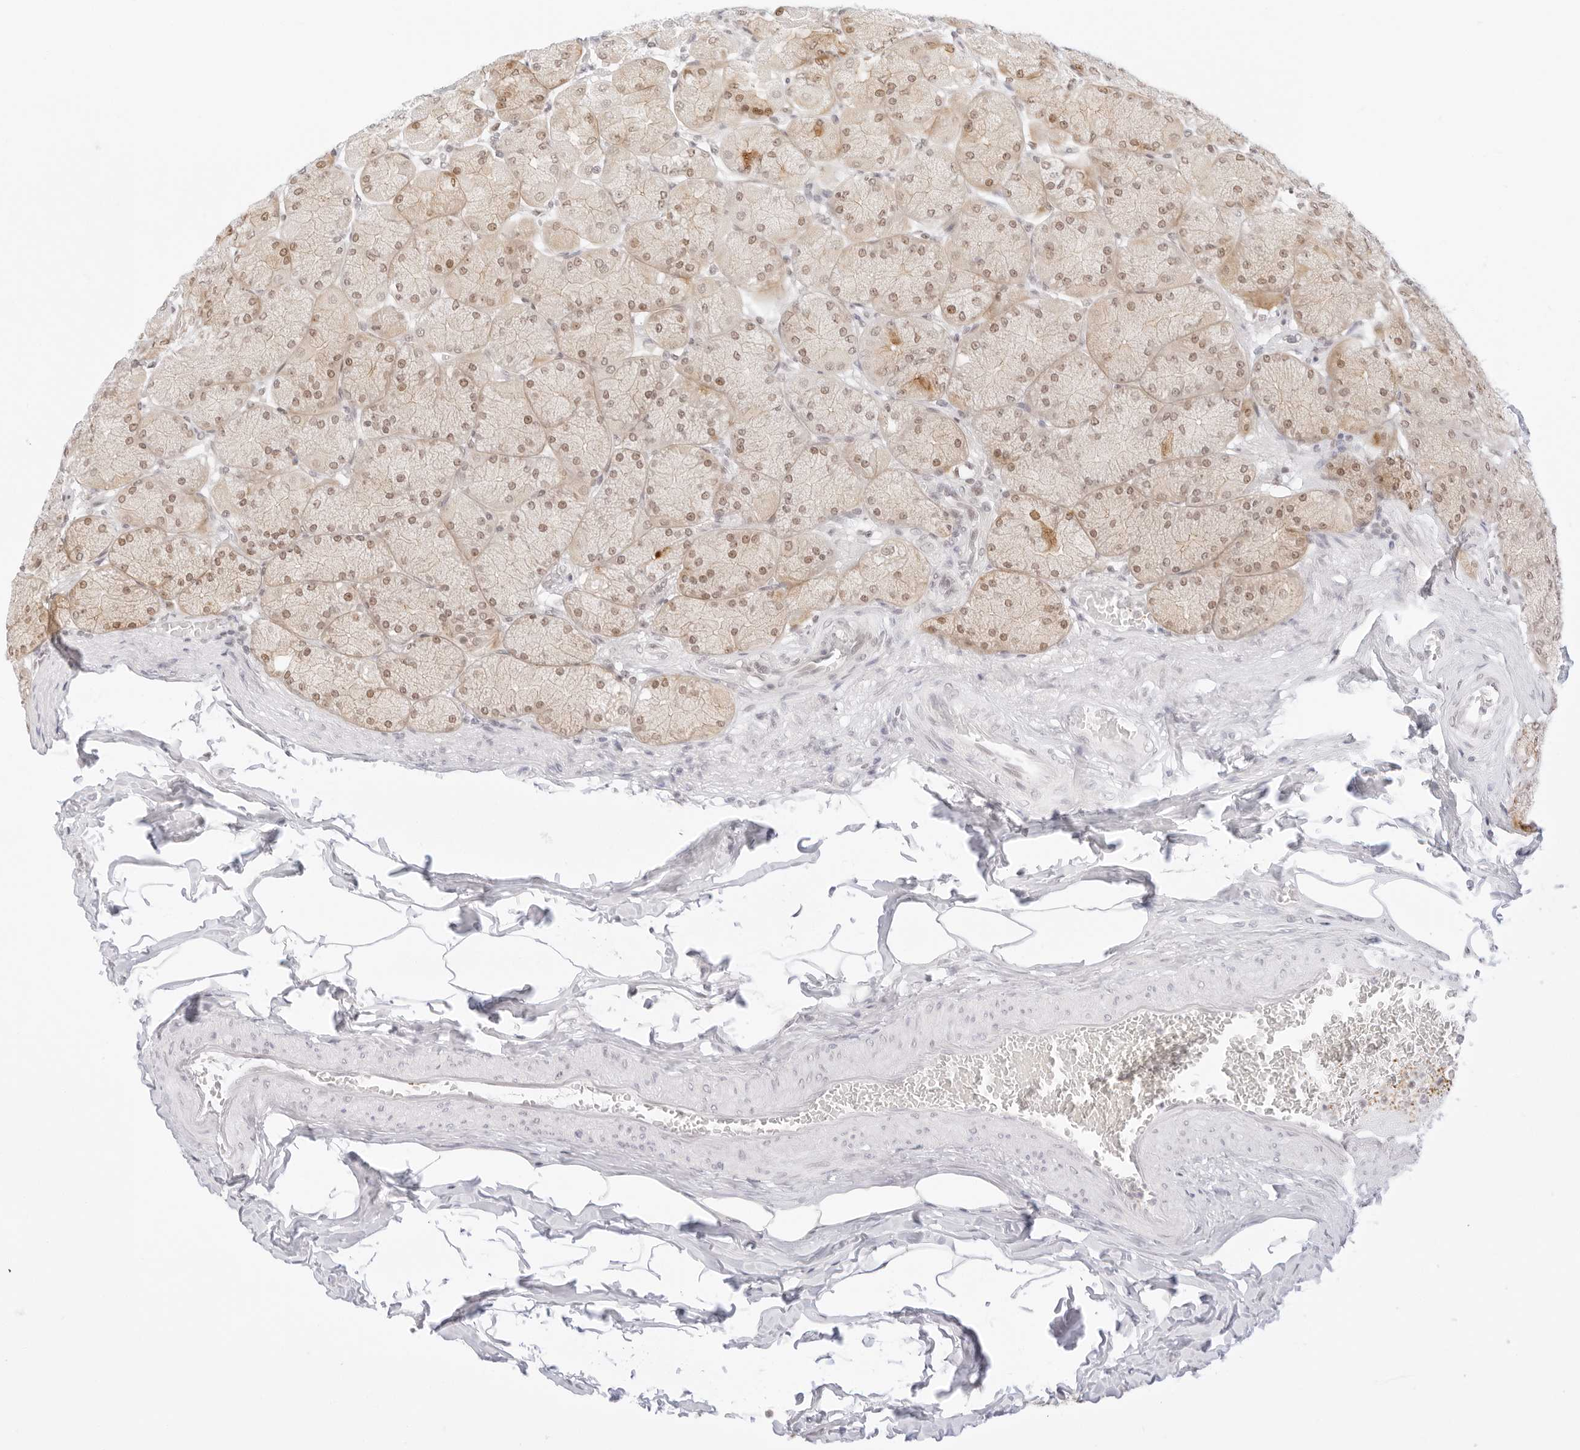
{"staining": {"intensity": "moderate", "quantity": ">75%", "location": "cytoplasmic/membranous,nuclear"}, "tissue": "stomach", "cell_type": "Glandular cells", "image_type": "normal", "snomed": [{"axis": "morphology", "description": "Normal tissue, NOS"}, {"axis": "topography", "description": "Stomach, upper"}], "caption": "A brown stain labels moderate cytoplasmic/membranous,nuclear positivity of a protein in glandular cells of benign human stomach. (Brightfield microscopy of DAB IHC at high magnification).", "gene": "GNAS", "patient": {"sex": "female", "age": 56}}